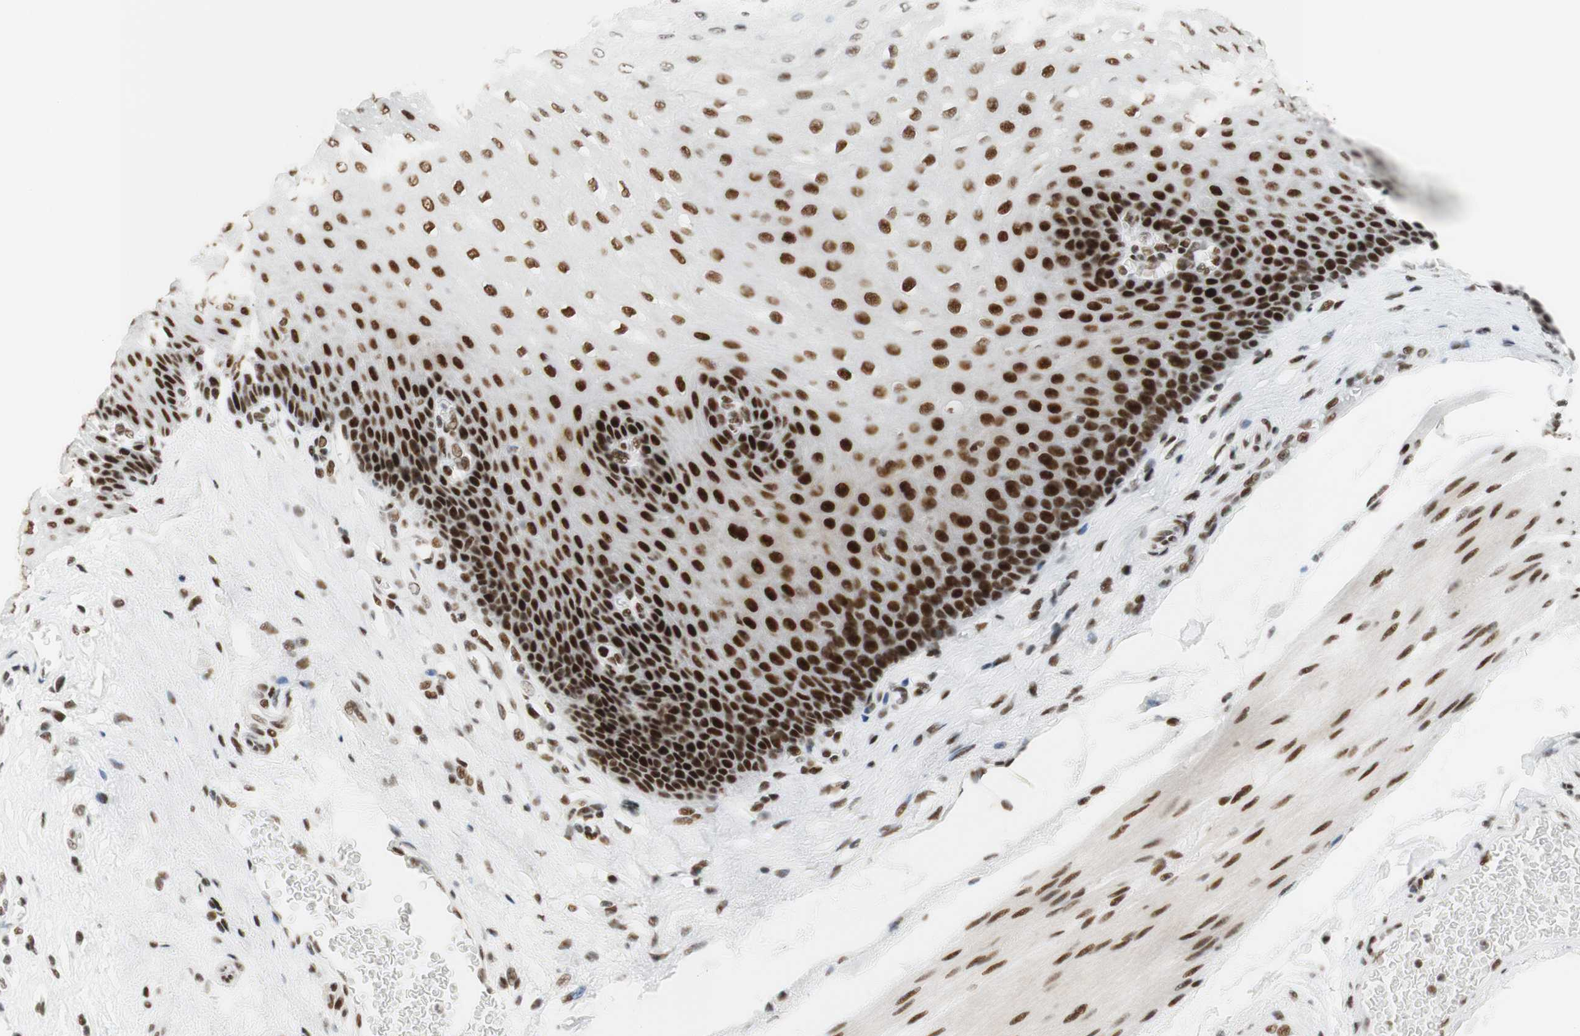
{"staining": {"intensity": "strong", "quantity": ">75%", "location": "nuclear"}, "tissue": "esophagus", "cell_type": "Squamous epithelial cells", "image_type": "normal", "snomed": [{"axis": "morphology", "description": "Normal tissue, NOS"}, {"axis": "topography", "description": "Esophagus"}], "caption": "The histopathology image shows staining of unremarkable esophagus, revealing strong nuclear protein expression (brown color) within squamous epithelial cells.", "gene": "RNF20", "patient": {"sex": "female", "age": 72}}